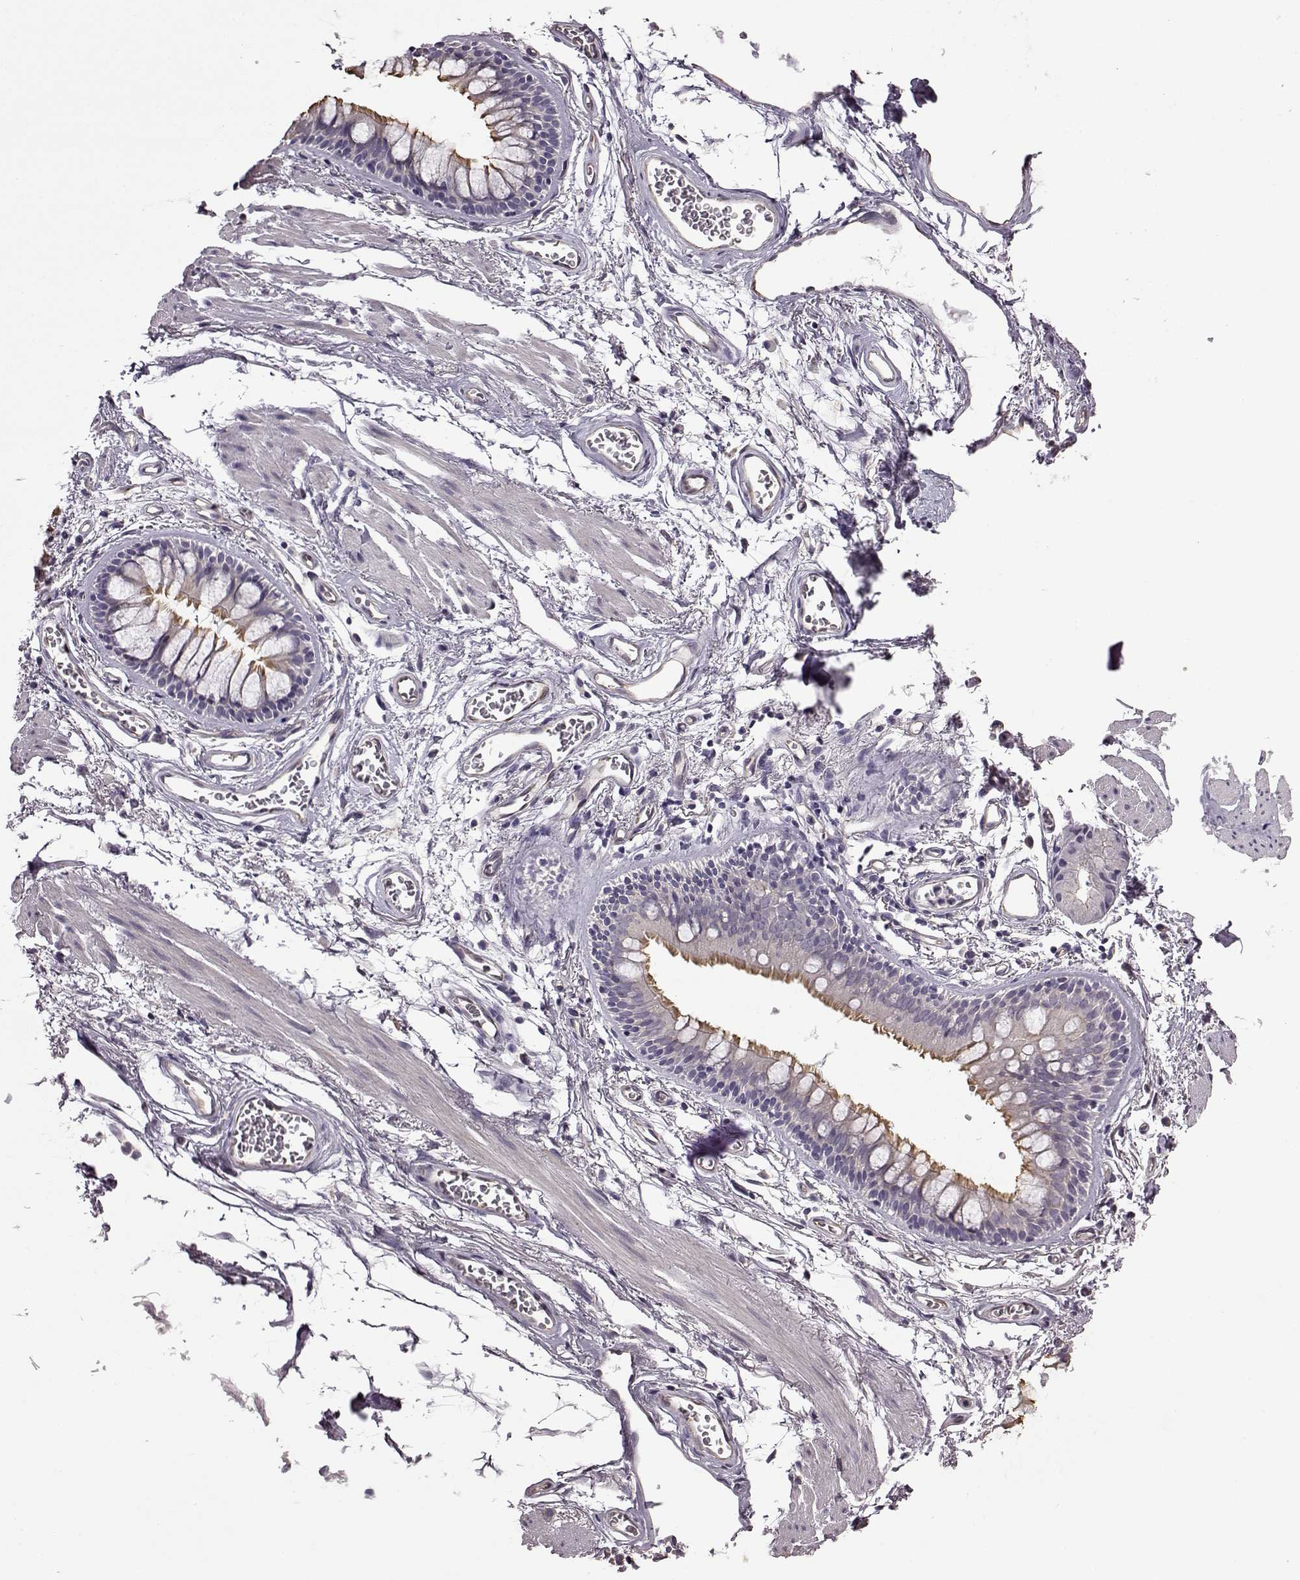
{"staining": {"intensity": "negative", "quantity": "none", "location": "none"}, "tissue": "adipose tissue", "cell_type": "Adipocytes", "image_type": "normal", "snomed": [{"axis": "morphology", "description": "Normal tissue, NOS"}, {"axis": "topography", "description": "Cartilage tissue"}, {"axis": "topography", "description": "Bronchus"}], "caption": "Immunohistochemical staining of unremarkable adipose tissue shows no significant staining in adipocytes. (DAB (3,3'-diaminobenzidine) IHC with hematoxylin counter stain).", "gene": "EDDM3B", "patient": {"sex": "female", "age": 79}}